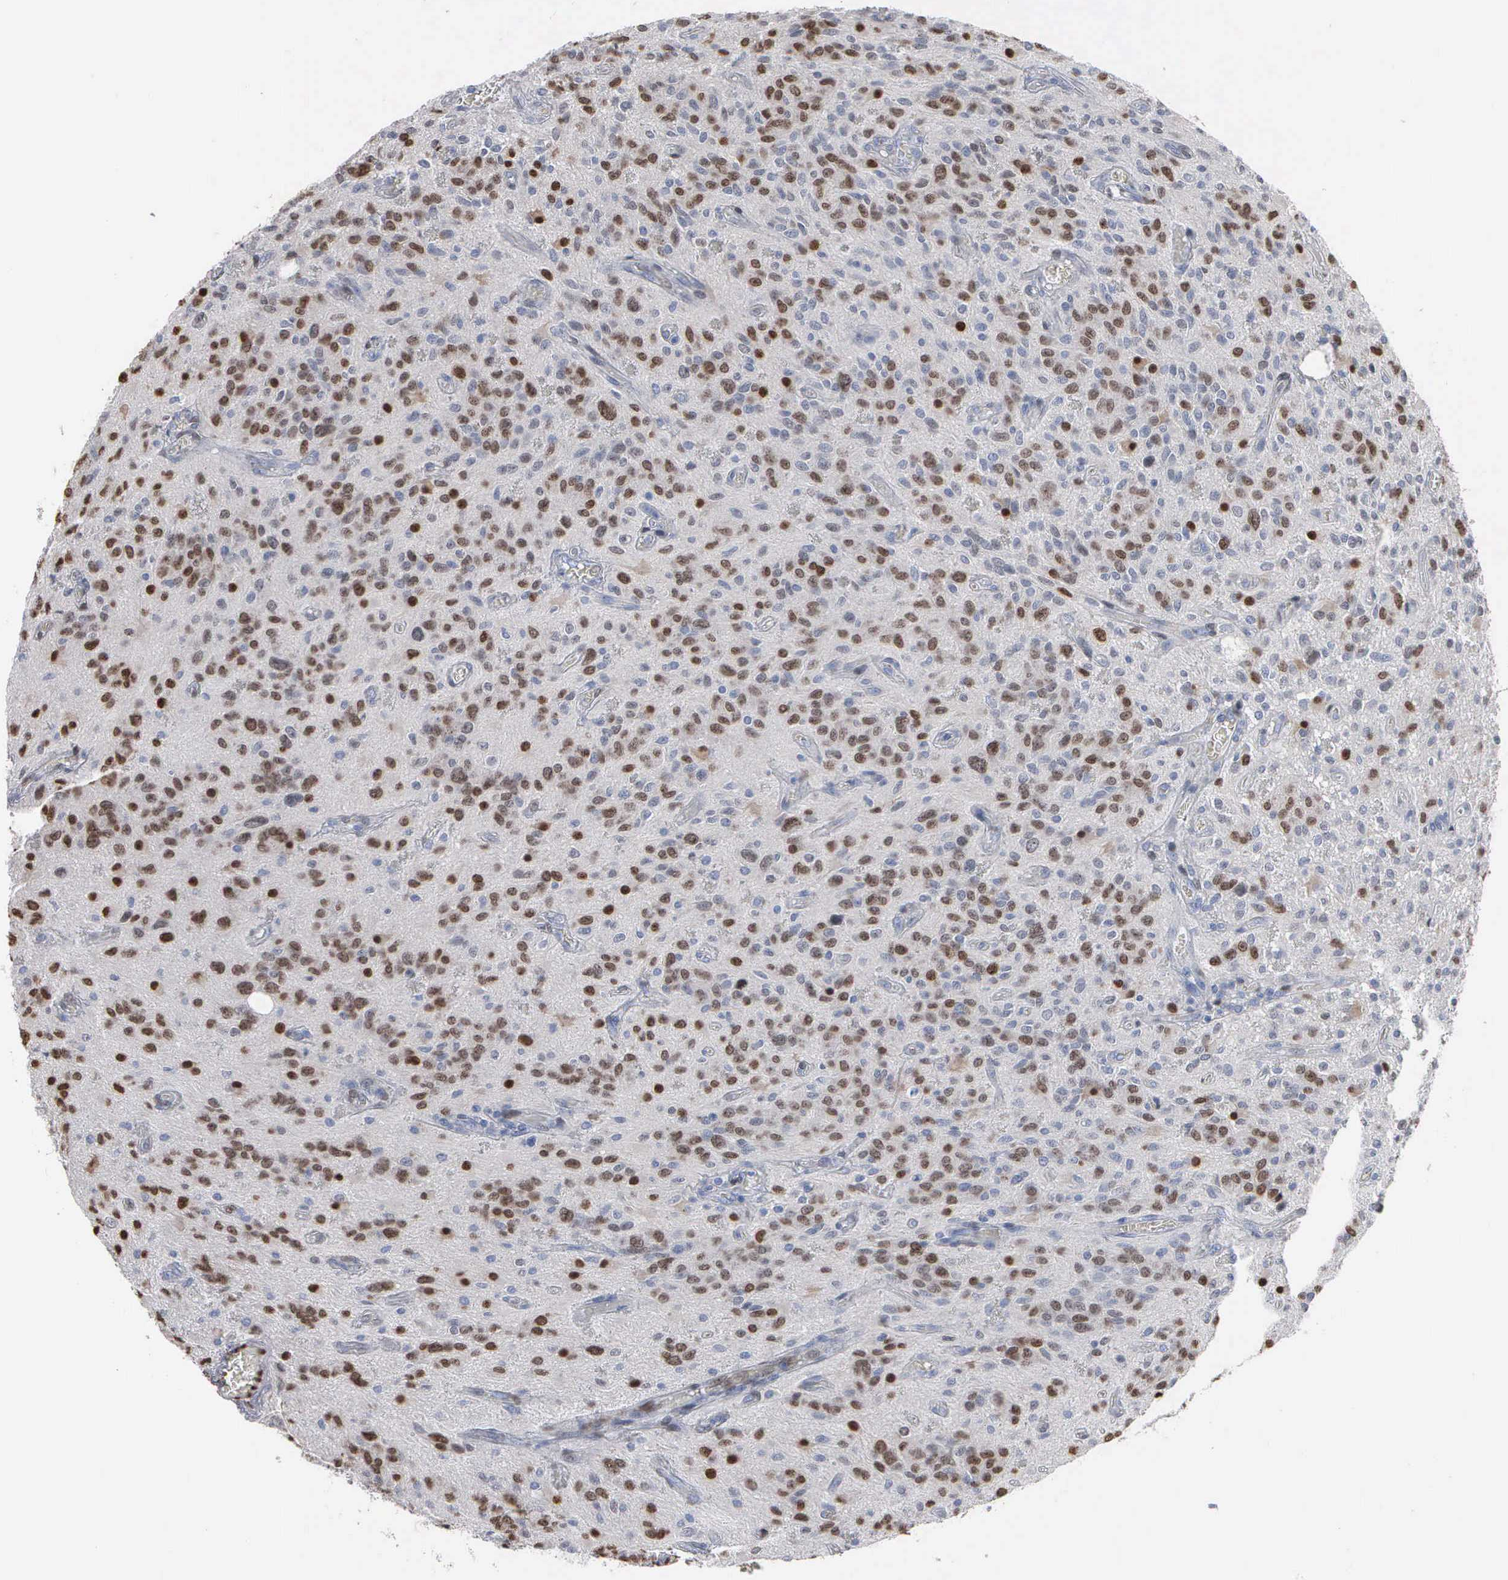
{"staining": {"intensity": "moderate", "quantity": "25%-75%", "location": "nuclear"}, "tissue": "glioma", "cell_type": "Tumor cells", "image_type": "cancer", "snomed": [{"axis": "morphology", "description": "Glioma, malignant, Low grade"}, {"axis": "topography", "description": "Brain"}], "caption": "Moderate nuclear expression is appreciated in approximately 25%-75% of tumor cells in glioma.", "gene": "FGF2", "patient": {"sex": "female", "age": 15}}